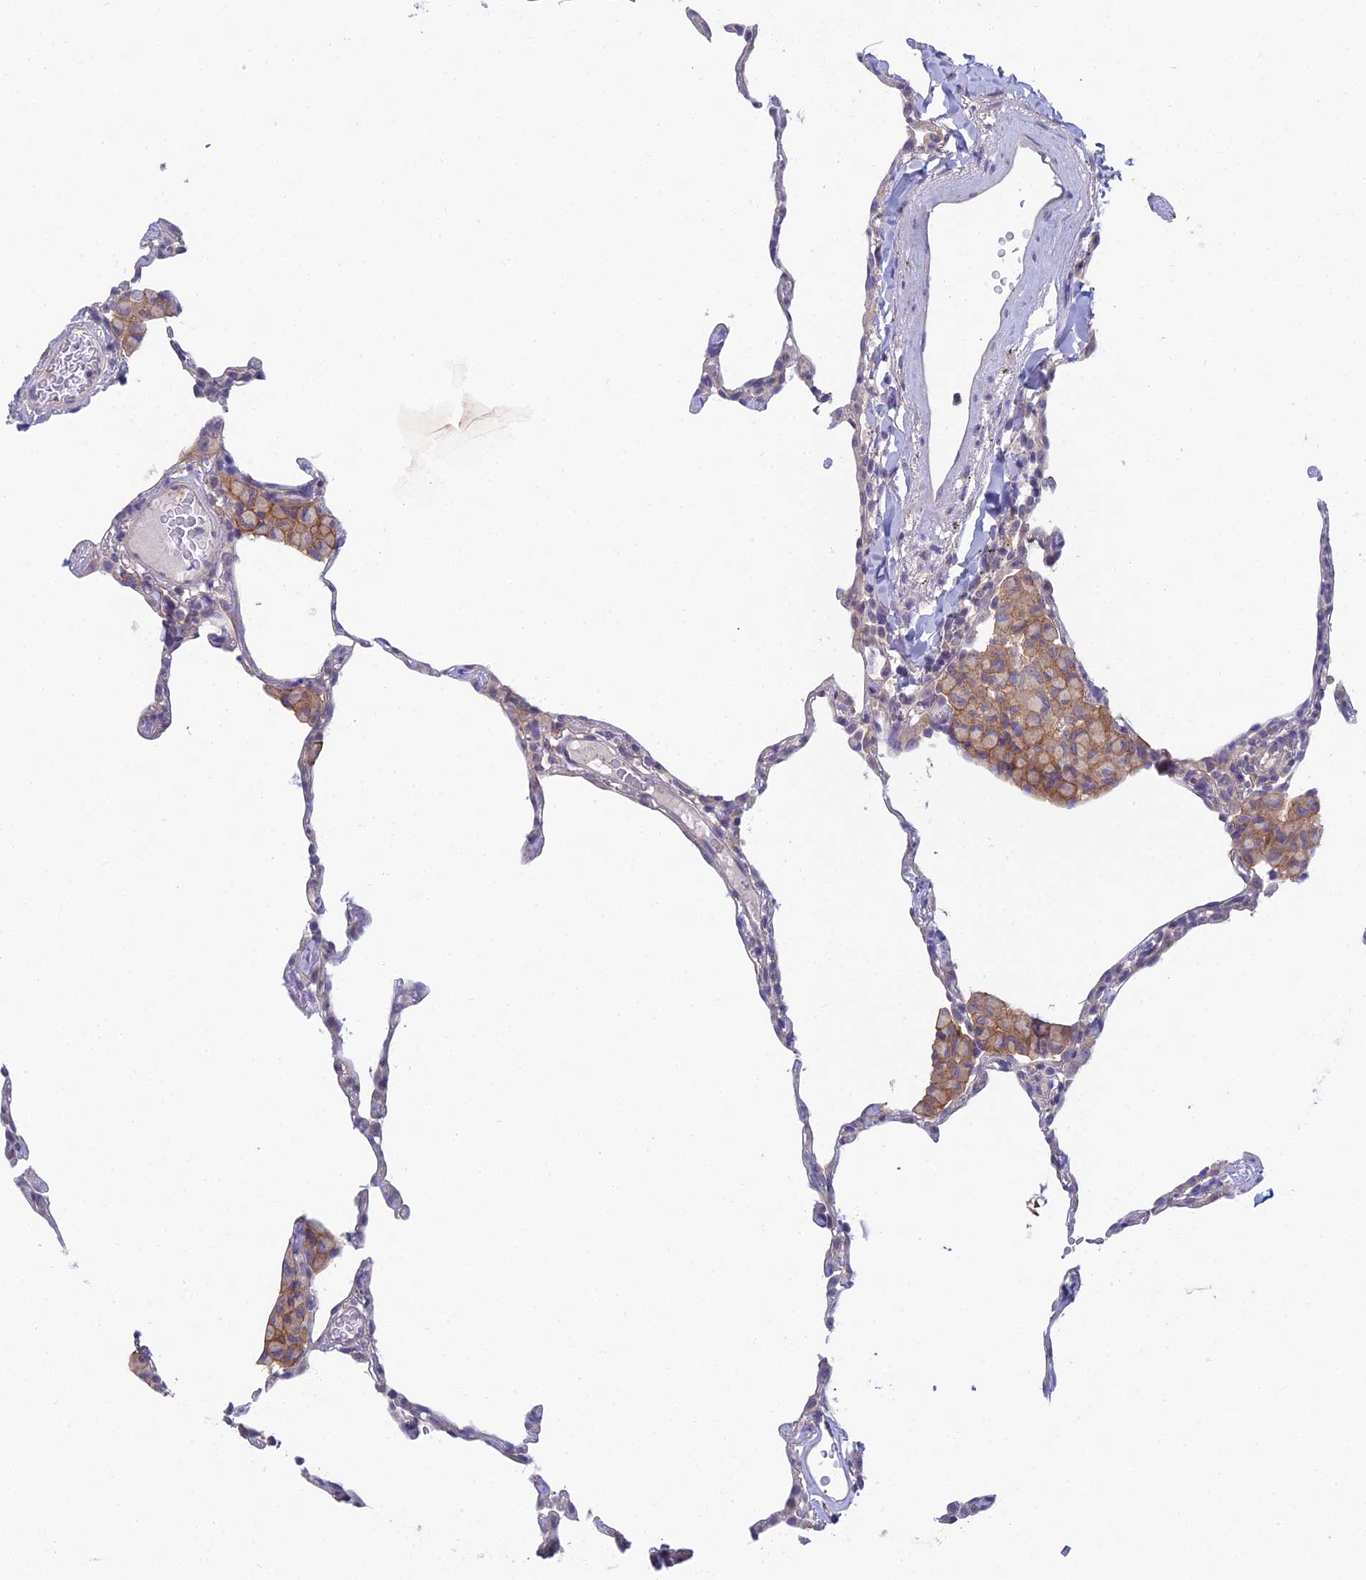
{"staining": {"intensity": "negative", "quantity": "none", "location": "none"}, "tissue": "lung", "cell_type": "Alveolar cells", "image_type": "normal", "snomed": [{"axis": "morphology", "description": "Normal tissue, NOS"}, {"axis": "topography", "description": "Lung"}], "caption": "Immunohistochemistry micrograph of benign lung: human lung stained with DAB reveals no significant protein expression in alveolar cells.", "gene": "METTL26", "patient": {"sex": "female", "age": 57}}